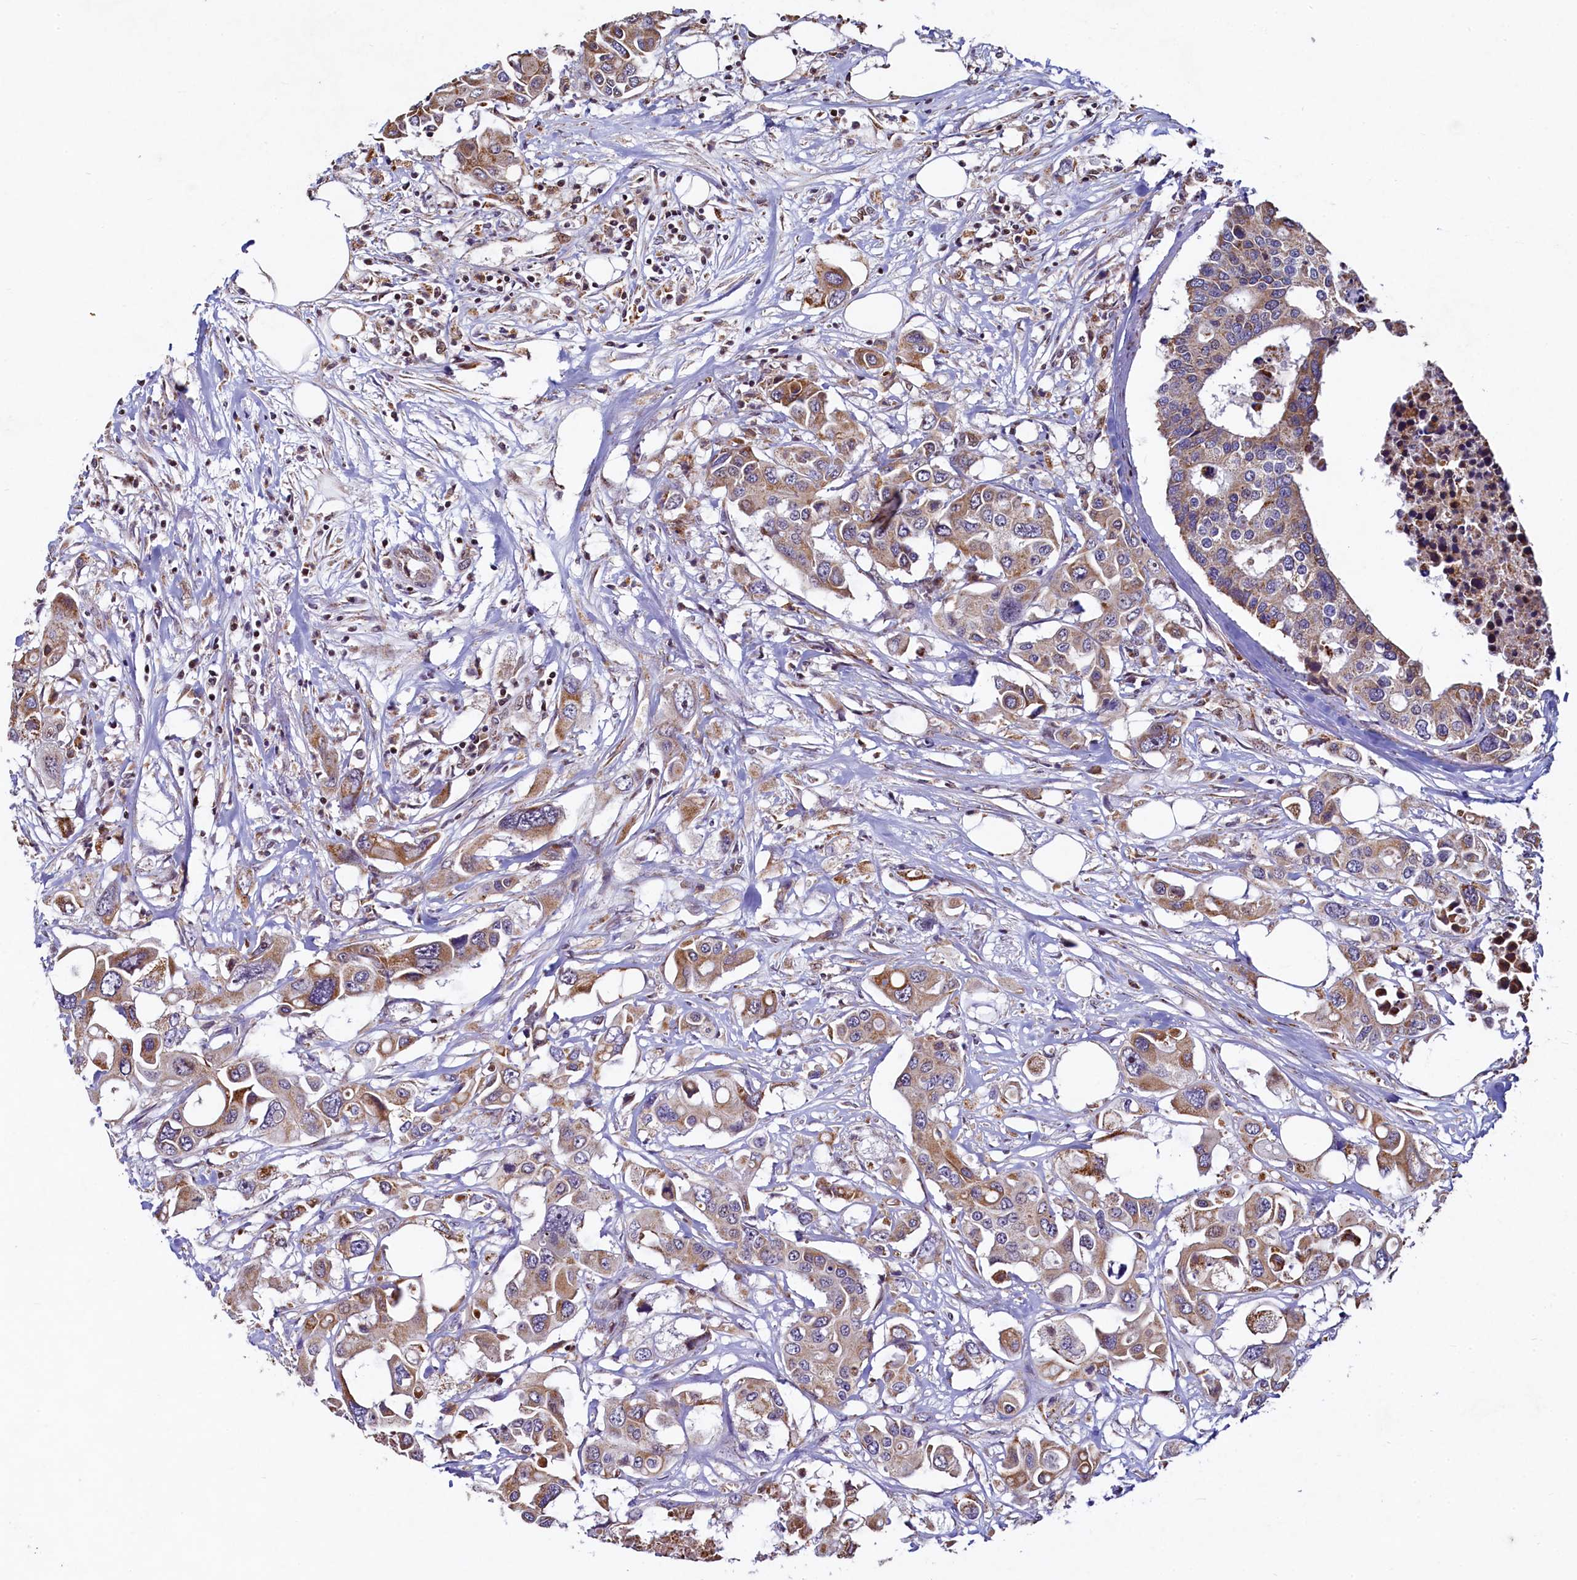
{"staining": {"intensity": "moderate", "quantity": "25%-75%", "location": "cytoplasmic/membranous"}, "tissue": "colorectal cancer", "cell_type": "Tumor cells", "image_type": "cancer", "snomed": [{"axis": "morphology", "description": "Adenocarcinoma, NOS"}, {"axis": "topography", "description": "Colon"}], "caption": "A brown stain shows moderate cytoplasmic/membranous staining of a protein in human colorectal cancer (adenocarcinoma) tumor cells.", "gene": "ZNF577", "patient": {"sex": "male", "age": 77}}